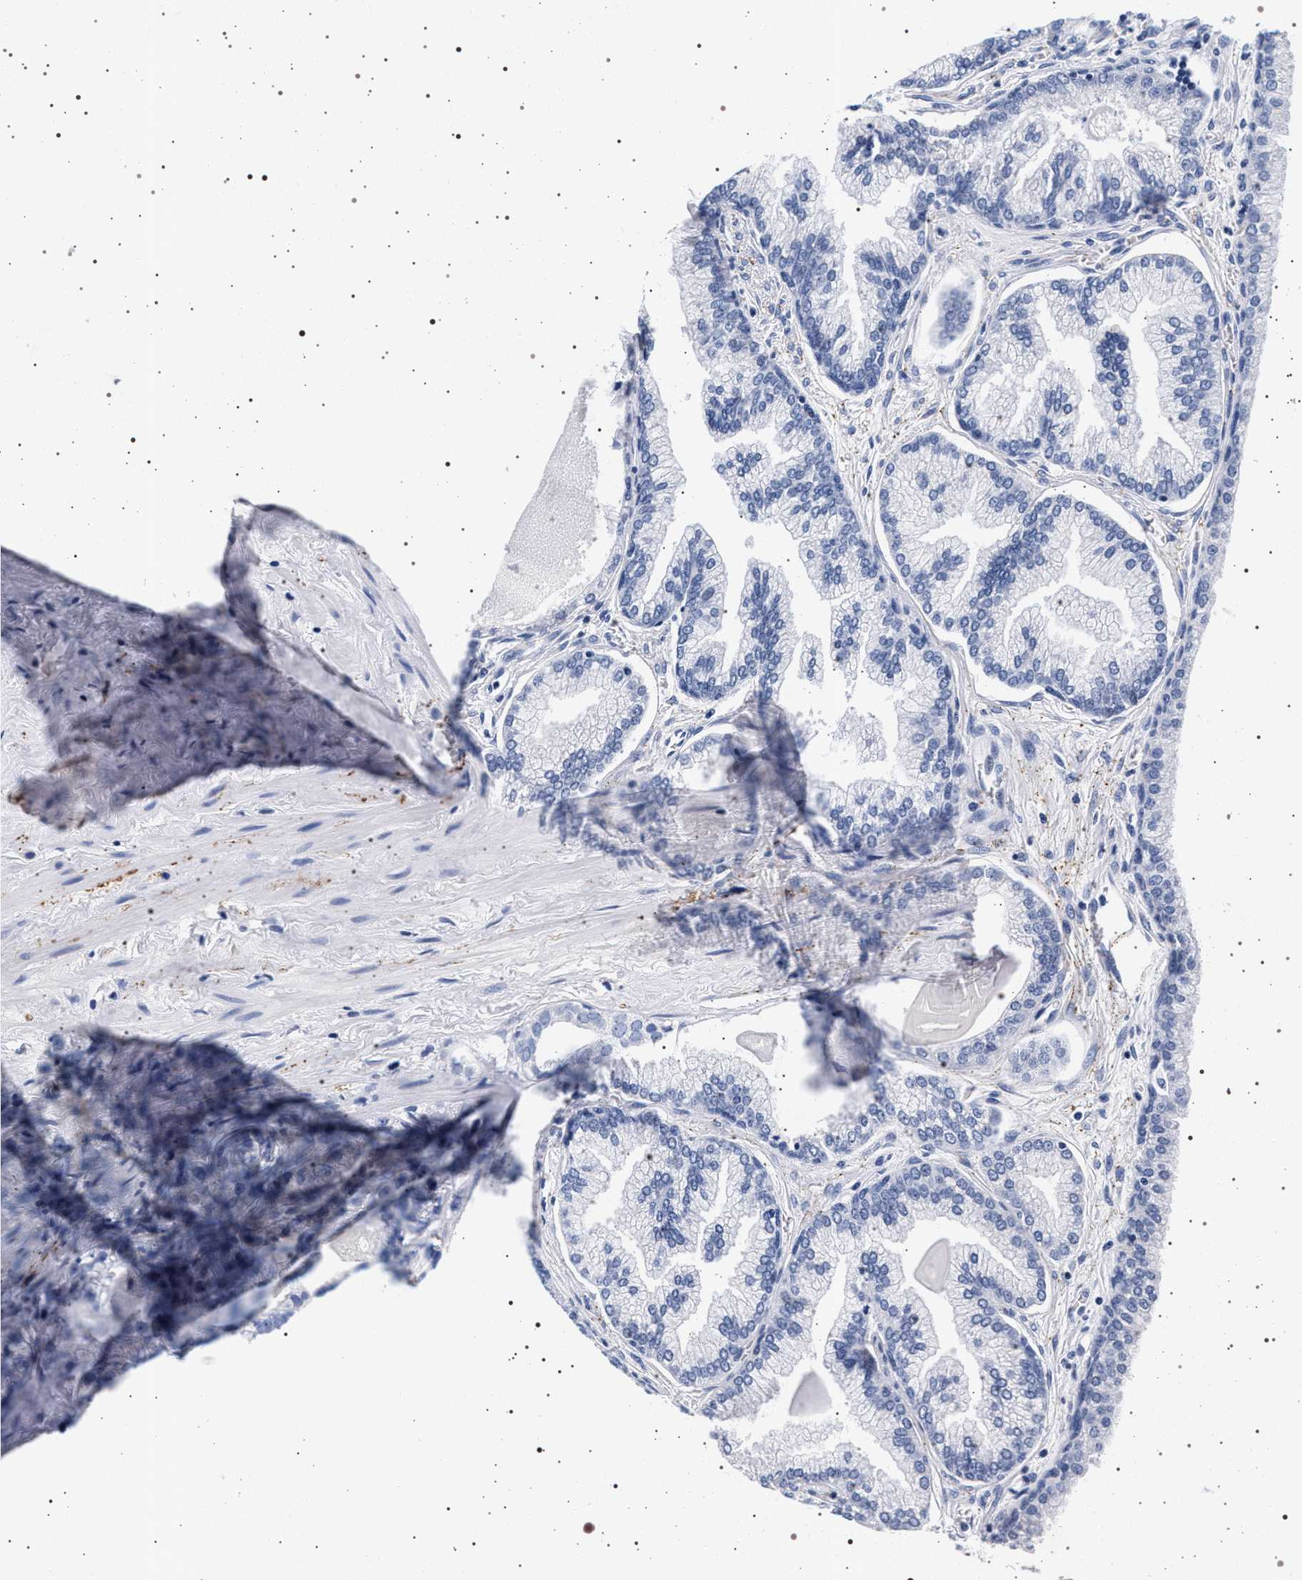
{"staining": {"intensity": "negative", "quantity": "none", "location": "none"}, "tissue": "prostate cancer", "cell_type": "Tumor cells", "image_type": "cancer", "snomed": [{"axis": "morphology", "description": "Adenocarcinoma, Low grade"}, {"axis": "topography", "description": "Prostate"}], "caption": "Prostate cancer (low-grade adenocarcinoma) stained for a protein using immunohistochemistry reveals no staining tumor cells.", "gene": "SYN1", "patient": {"sex": "male", "age": 59}}